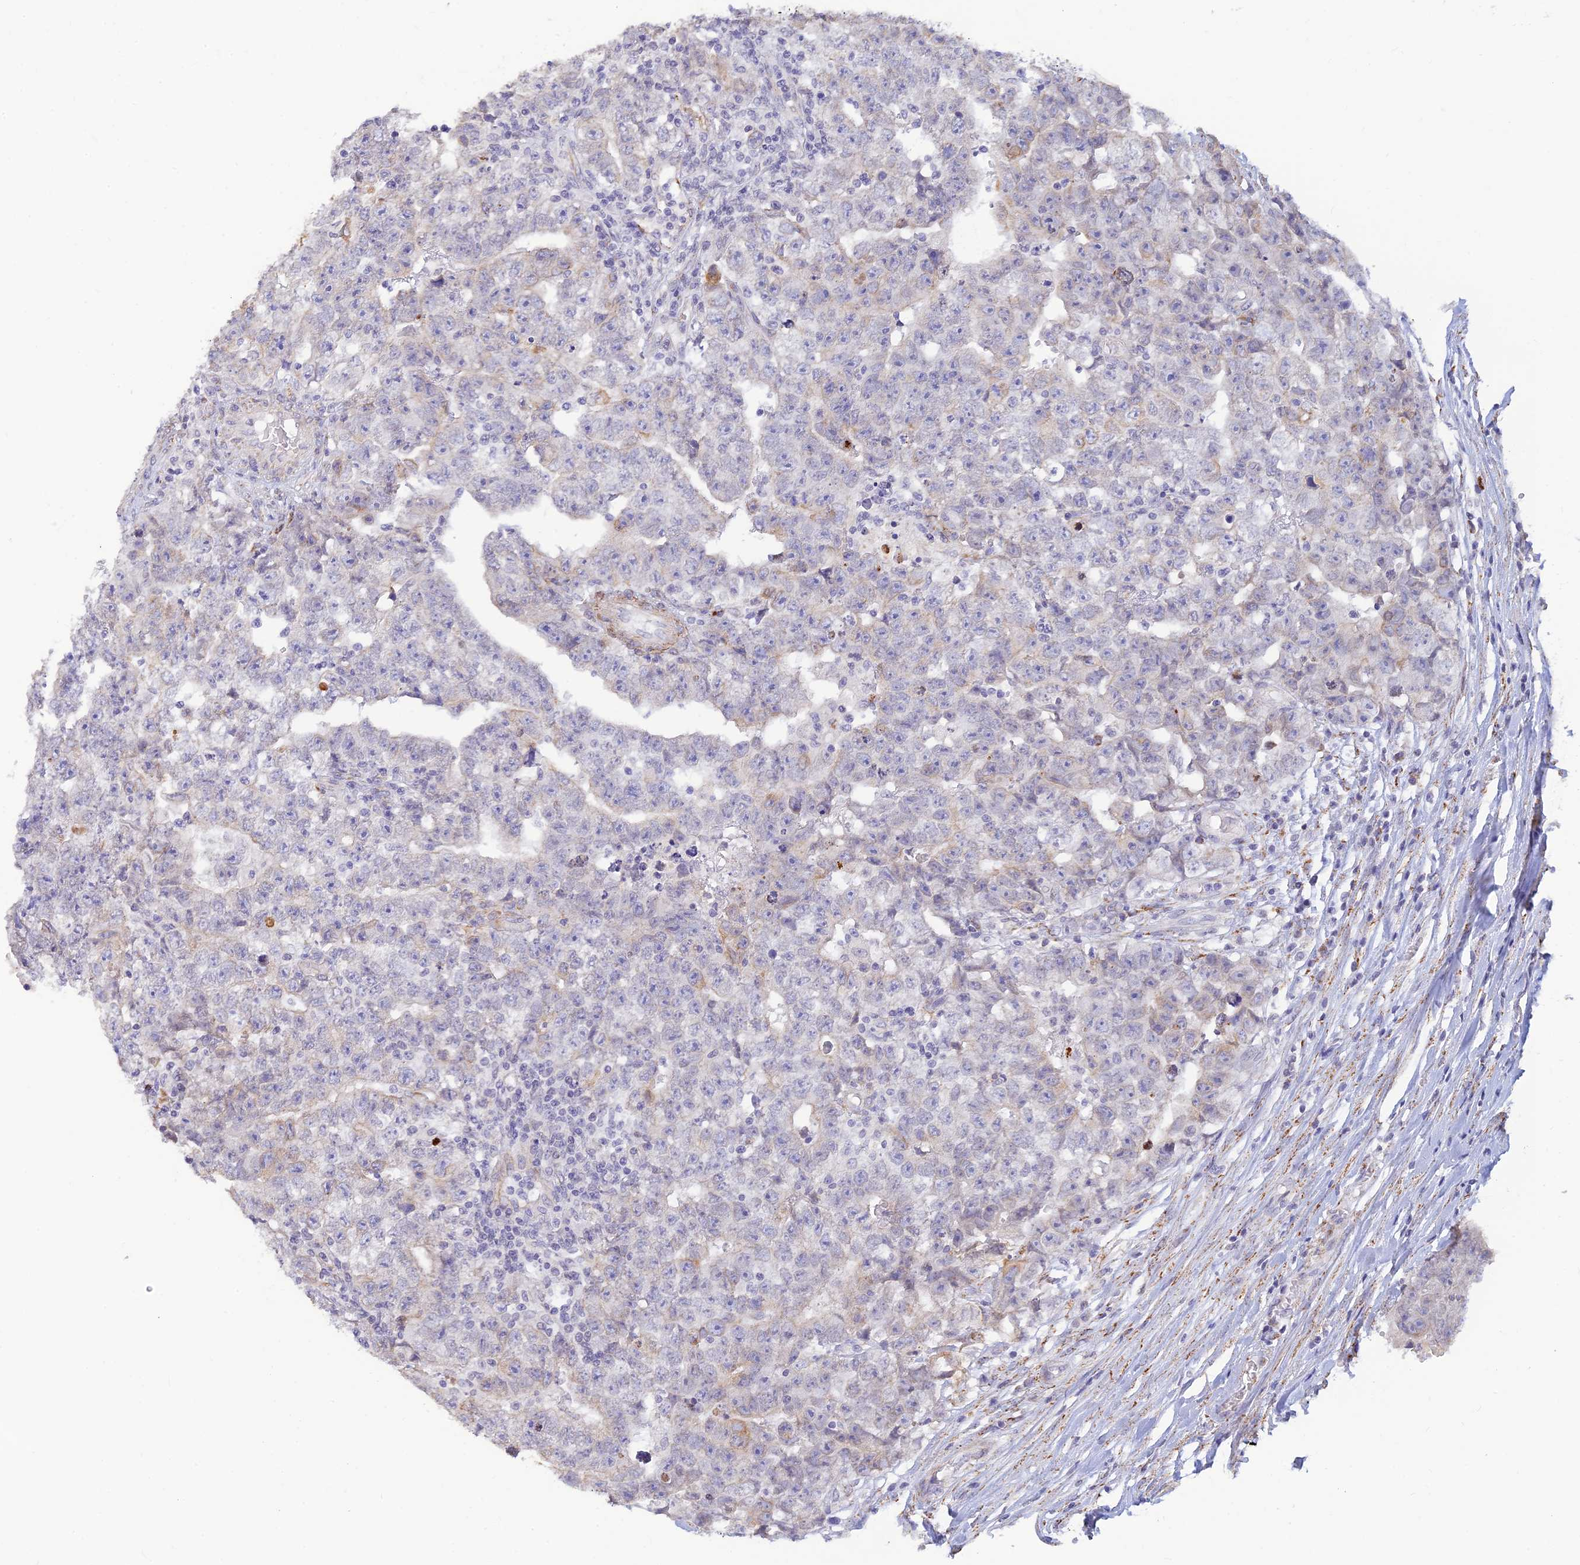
{"staining": {"intensity": "negative", "quantity": "none", "location": "none"}, "tissue": "testis cancer", "cell_type": "Tumor cells", "image_type": "cancer", "snomed": [{"axis": "morphology", "description": "Carcinoma, Embryonal, NOS"}, {"axis": "topography", "description": "Testis"}], "caption": "The image shows no staining of tumor cells in testis embryonal carcinoma.", "gene": "ALDH1L2", "patient": {"sex": "male", "age": 25}}